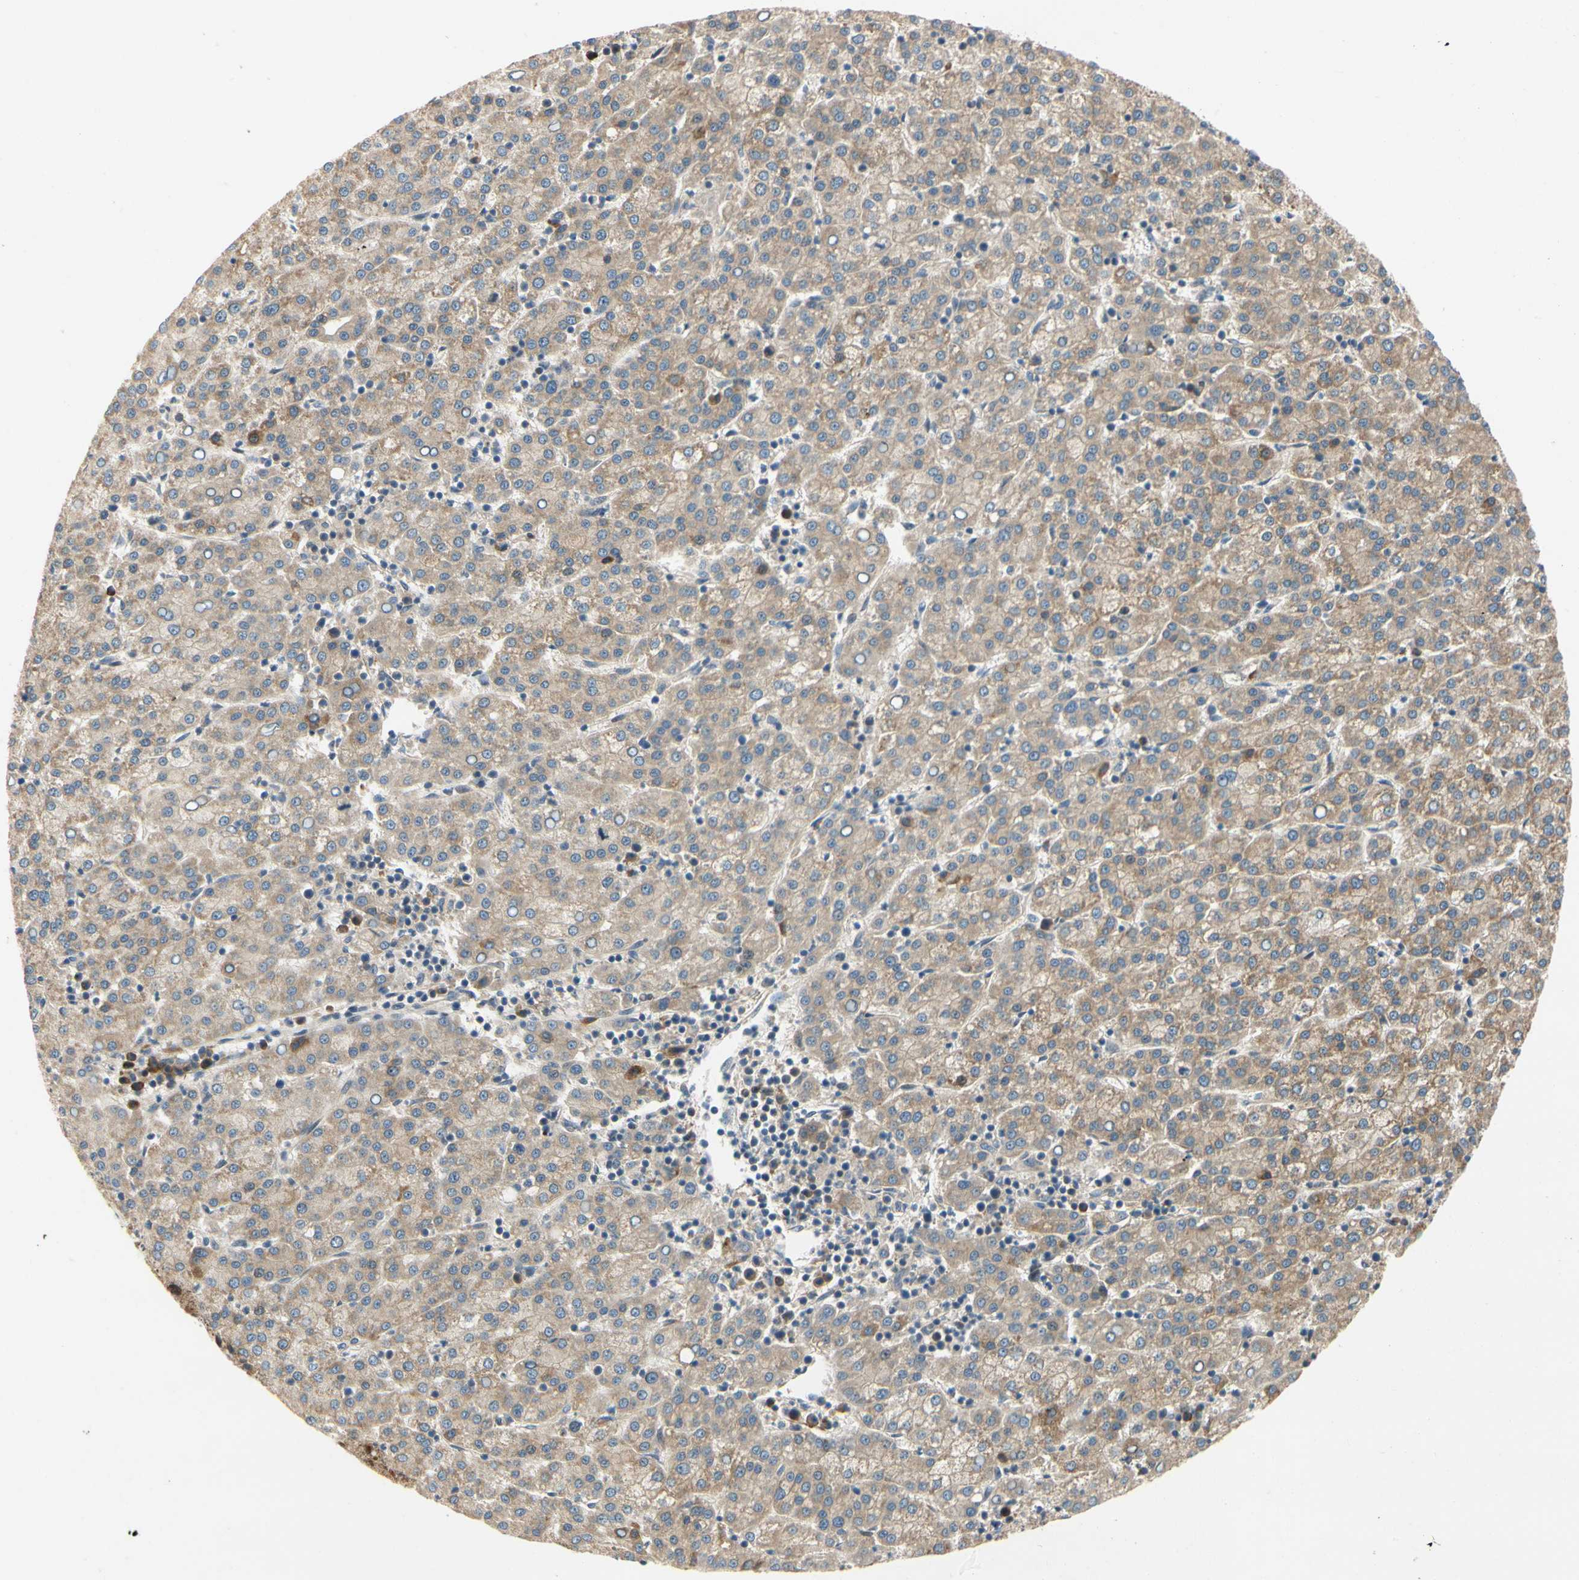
{"staining": {"intensity": "moderate", "quantity": ">75%", "location": "cytoplasmic/membranous"}, "tissue": "liver cancer", "cell_type": "Tumor cells", "image_type": "cancer", "snomed": [{"axis": "morphology", "description": "Carcinoma, Hepatocellular, NOS"}, {"axis": "topography", "description": "Liver"}], "caption": "Immunohistochemistry staining of liver hepatocellular carcinoma, which shows medium levels of moderate cytoplasmic/membranous staining in about >75% of tumor cells indicating moderate cytoplasmic/membranous protein expression. The staining was performed using DAB (brown) for protein detection and nuclei were counterstained in hematoxylin (blue).", "gene": "TDRP", "patient": {"sex": "female", "age": 58}}